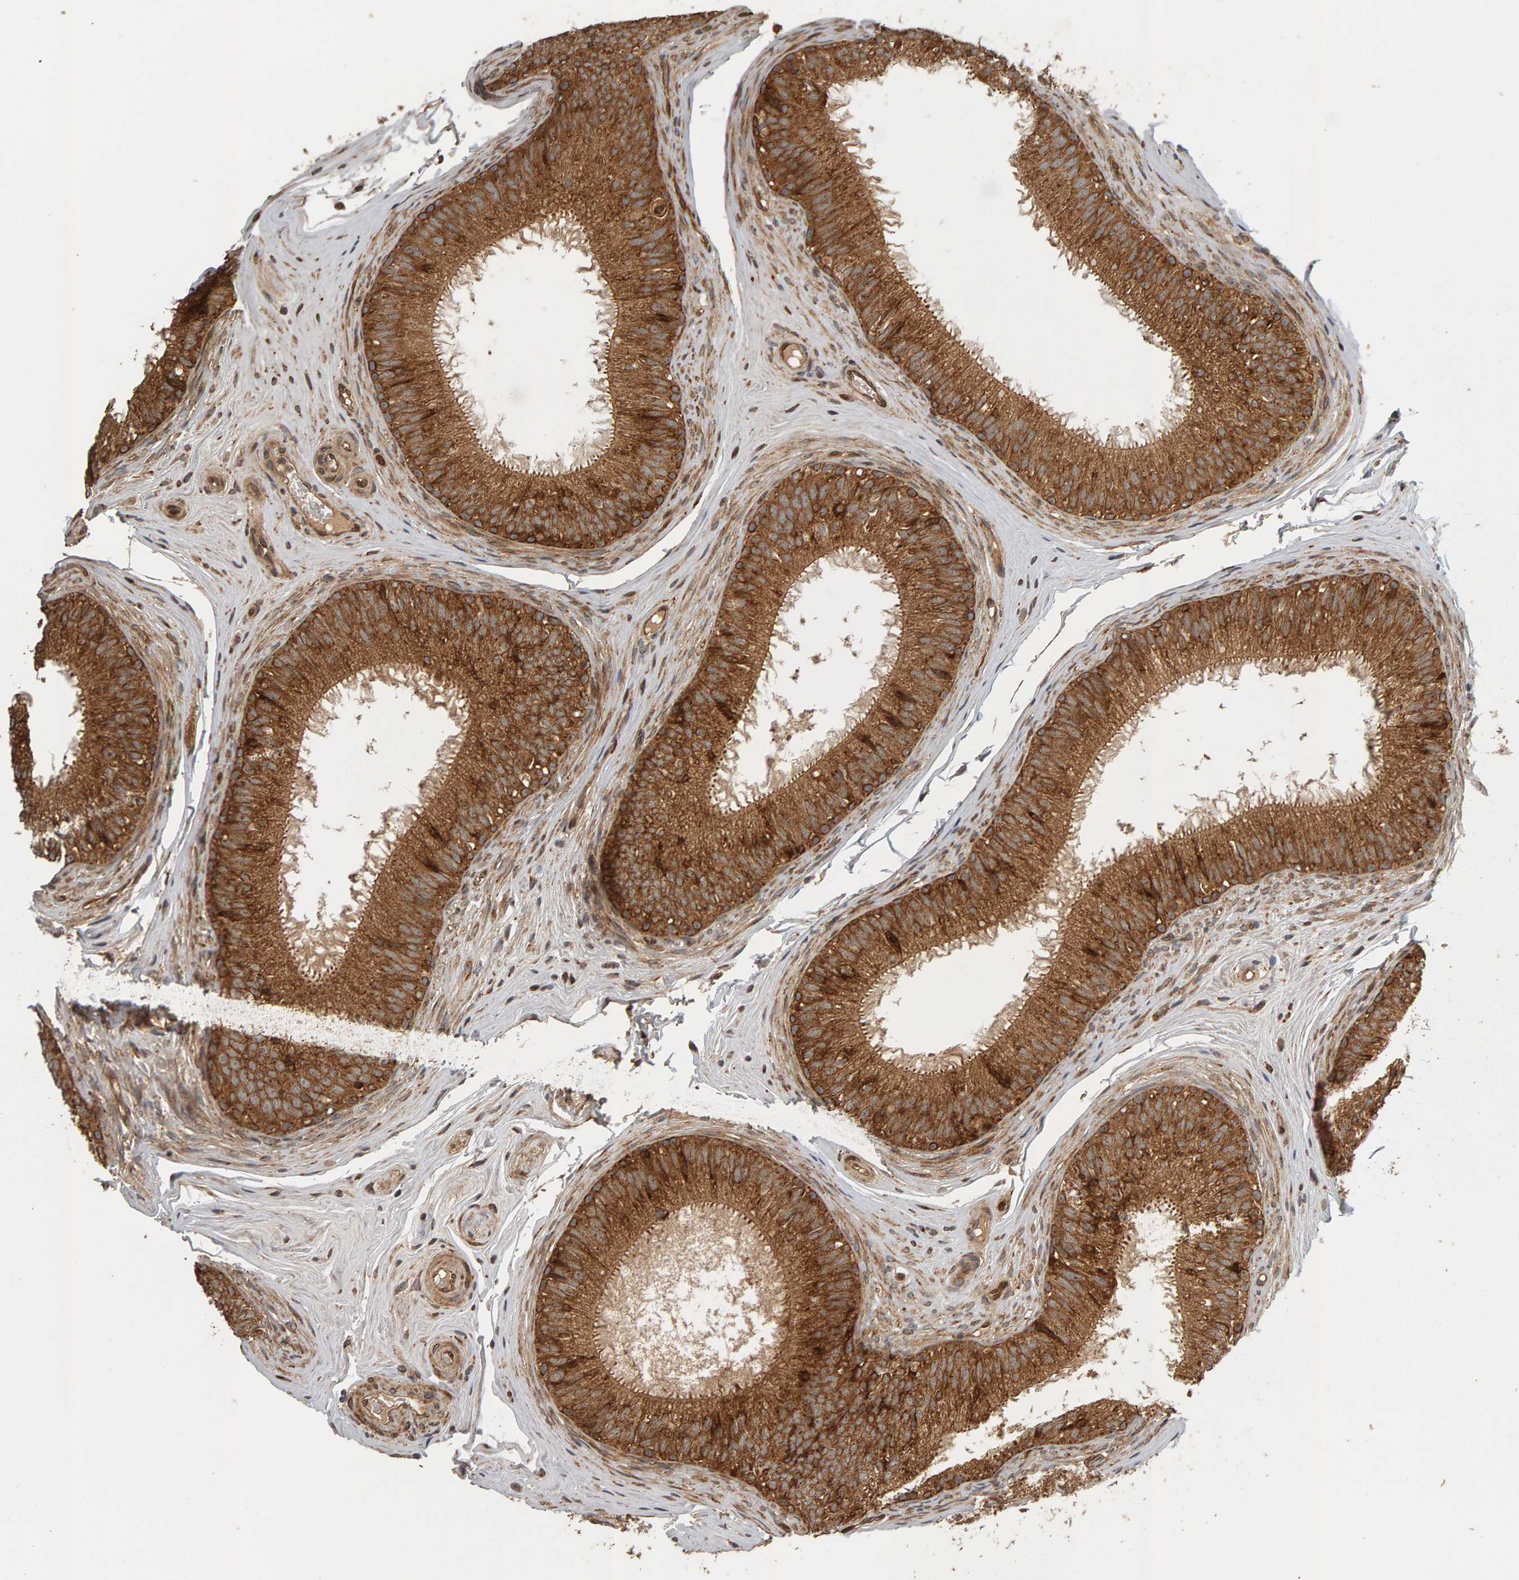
{"staining": {"intensity": "strong", "quantity": ">75%", "location": "cytoplasmic/membranous"}, "tissue": "epididymis", "cell_type": "Glandular cells", "image_type": "normal", "snomed": [{"axis": "morphology", "description": "Normal tissue, NOS"}, {"axis": "topography", "description": "Epididymis"}], "caption": "Epididymis stained with IHC exhibits strong cytoplasmic/membranous staining in approximately >75% of glandular cells. (DAB (3,3'-diaminobenzidine) IHC, brown staining for protein, blue staining for nuclei).", "gene": "ZFAND1", "patient": {"sex": "male", "age": 32}}